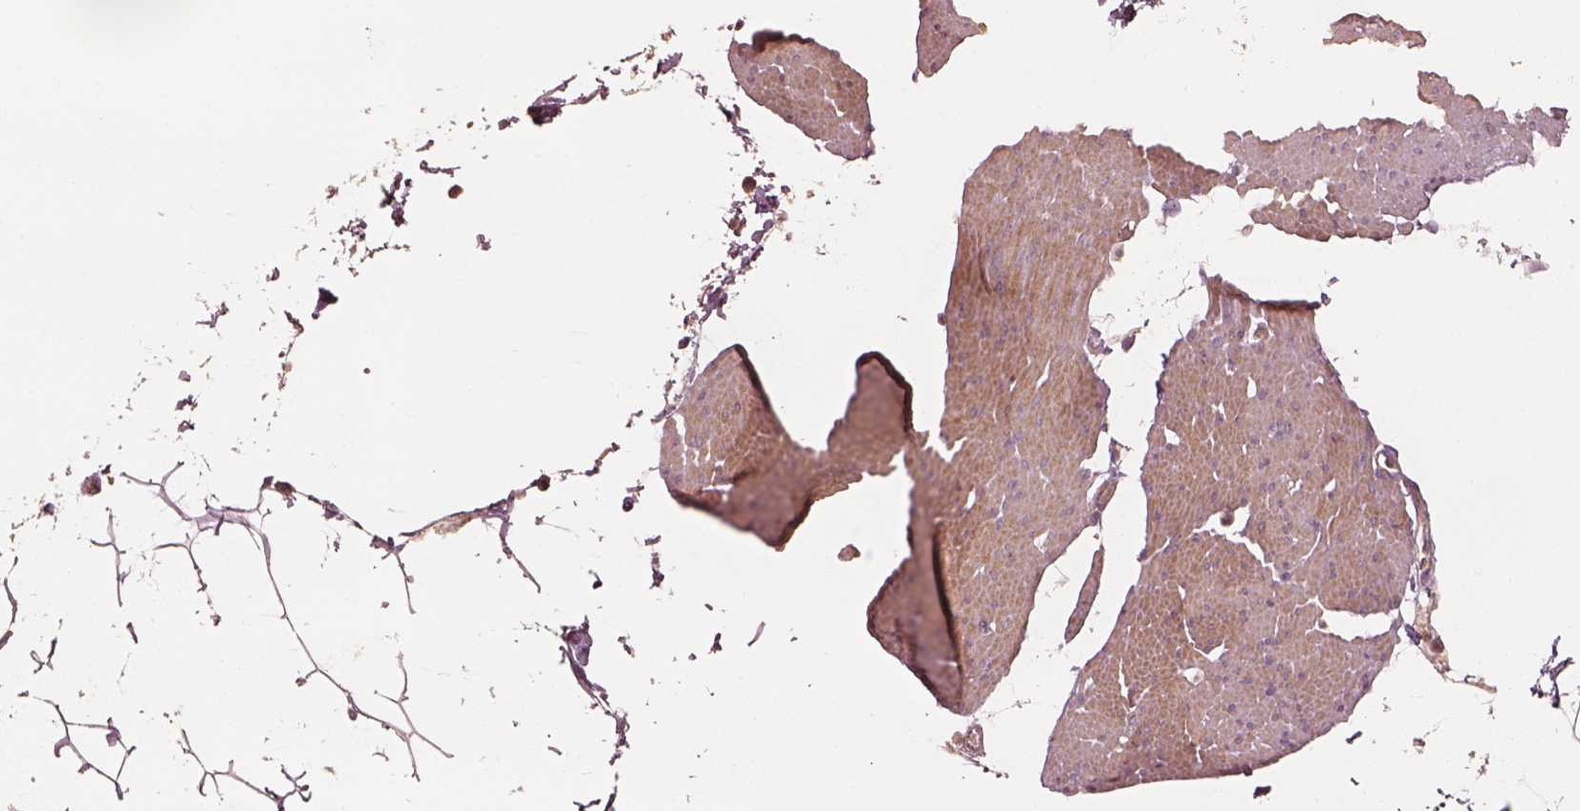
{"staining": {"intensity": "moderate", "quantity": ">75%", "location": "cytoplasmic/membranous"}, "tissue": "smooth muscle", "cell_type": "Smooth muscle cells", "image_type": "normal", "snomed": [{"axis": "morphology", "description": "Normal tissue, NOS"}, {"axis": "topography", "description": "Adipose tissue"}, {"axis": "topography", "description": "Smooth muscle"}, {"axis": "topography", "description": "Peripheral nerve tissue"}], "caption": "Smooth muscle stained with a protein marker demonstrates moderate staining in smooth muscle cells.", "gene": "OTOGL", "patient": {"sex": "male", "age": 83}}